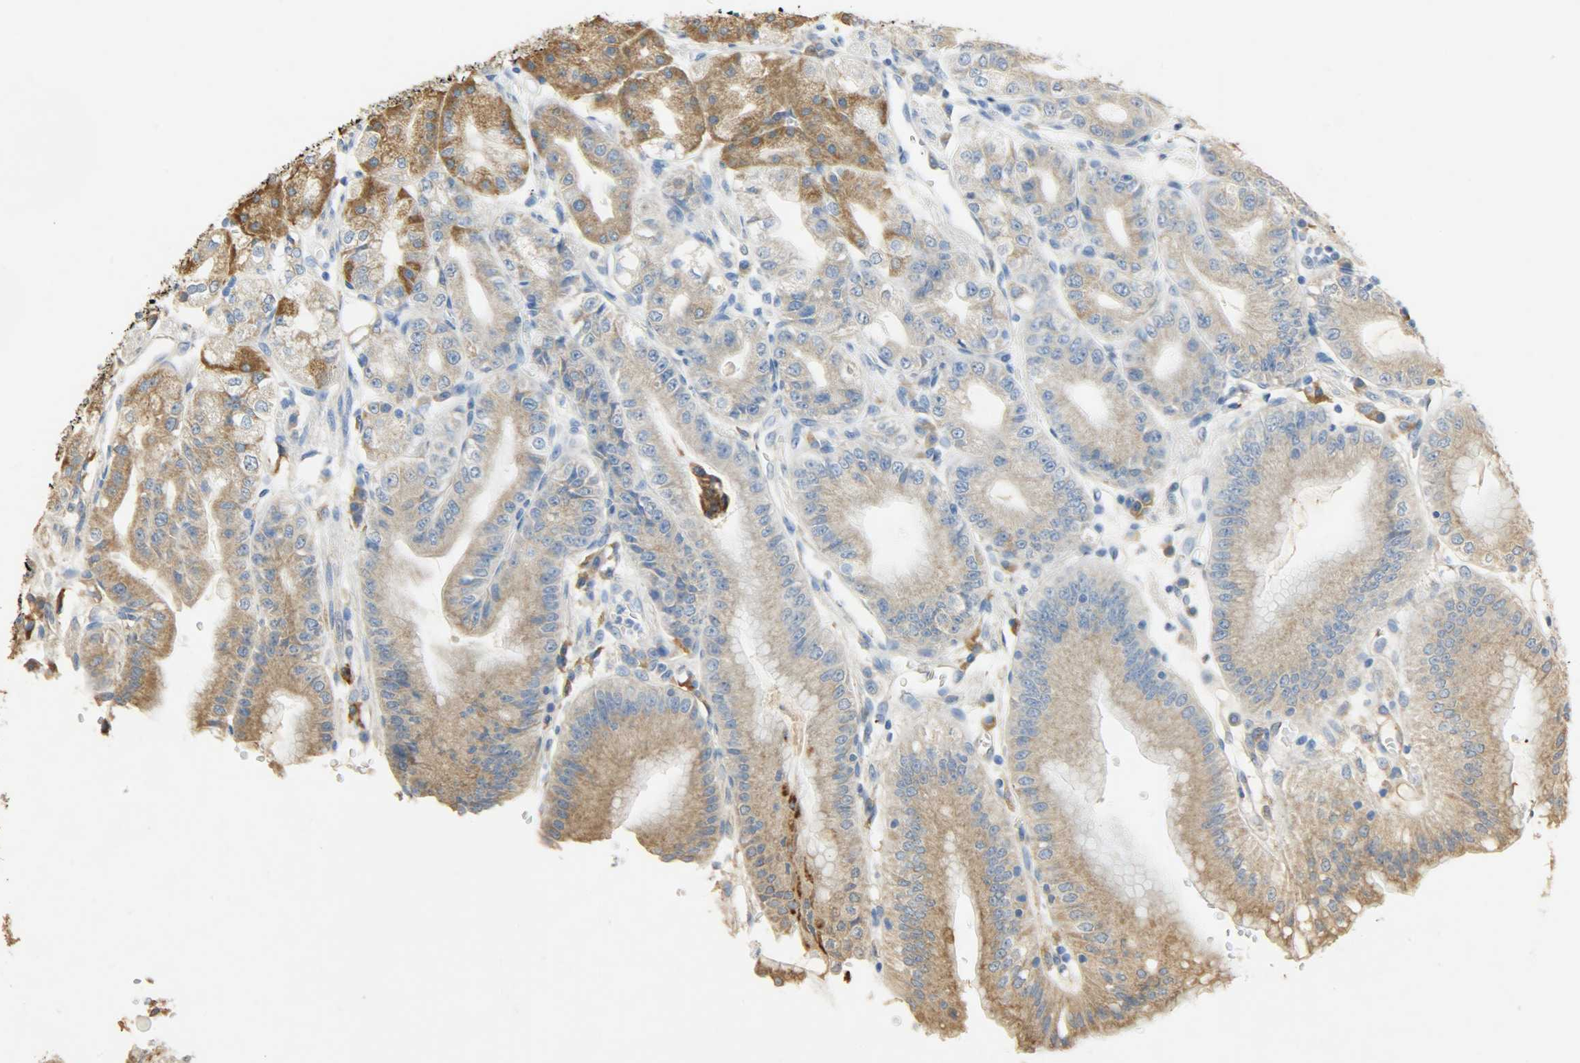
{"staining": {"intensity": "moderate", "quantity": ">75%", "location": "cytoplasmic/membranous"}, "tissue": "stomach", "cell_type": "Glandular cells", "image_type": "normal", "snomed": [{"axis": "morphology", "description": "Normal tissue, NOS"}, {"axis": "topography", "description": "Stomach, lower"}], "caption": "Protein staining reveals moderate cytoplasmic/membranous positivity in approximately >75% of glandular cells in benign stomach. Ihc stains the protein of interest in brown and the nuclei are stained blue.", "gene": "HSPA5", "patient": {"sex": "male", "age": 71}}